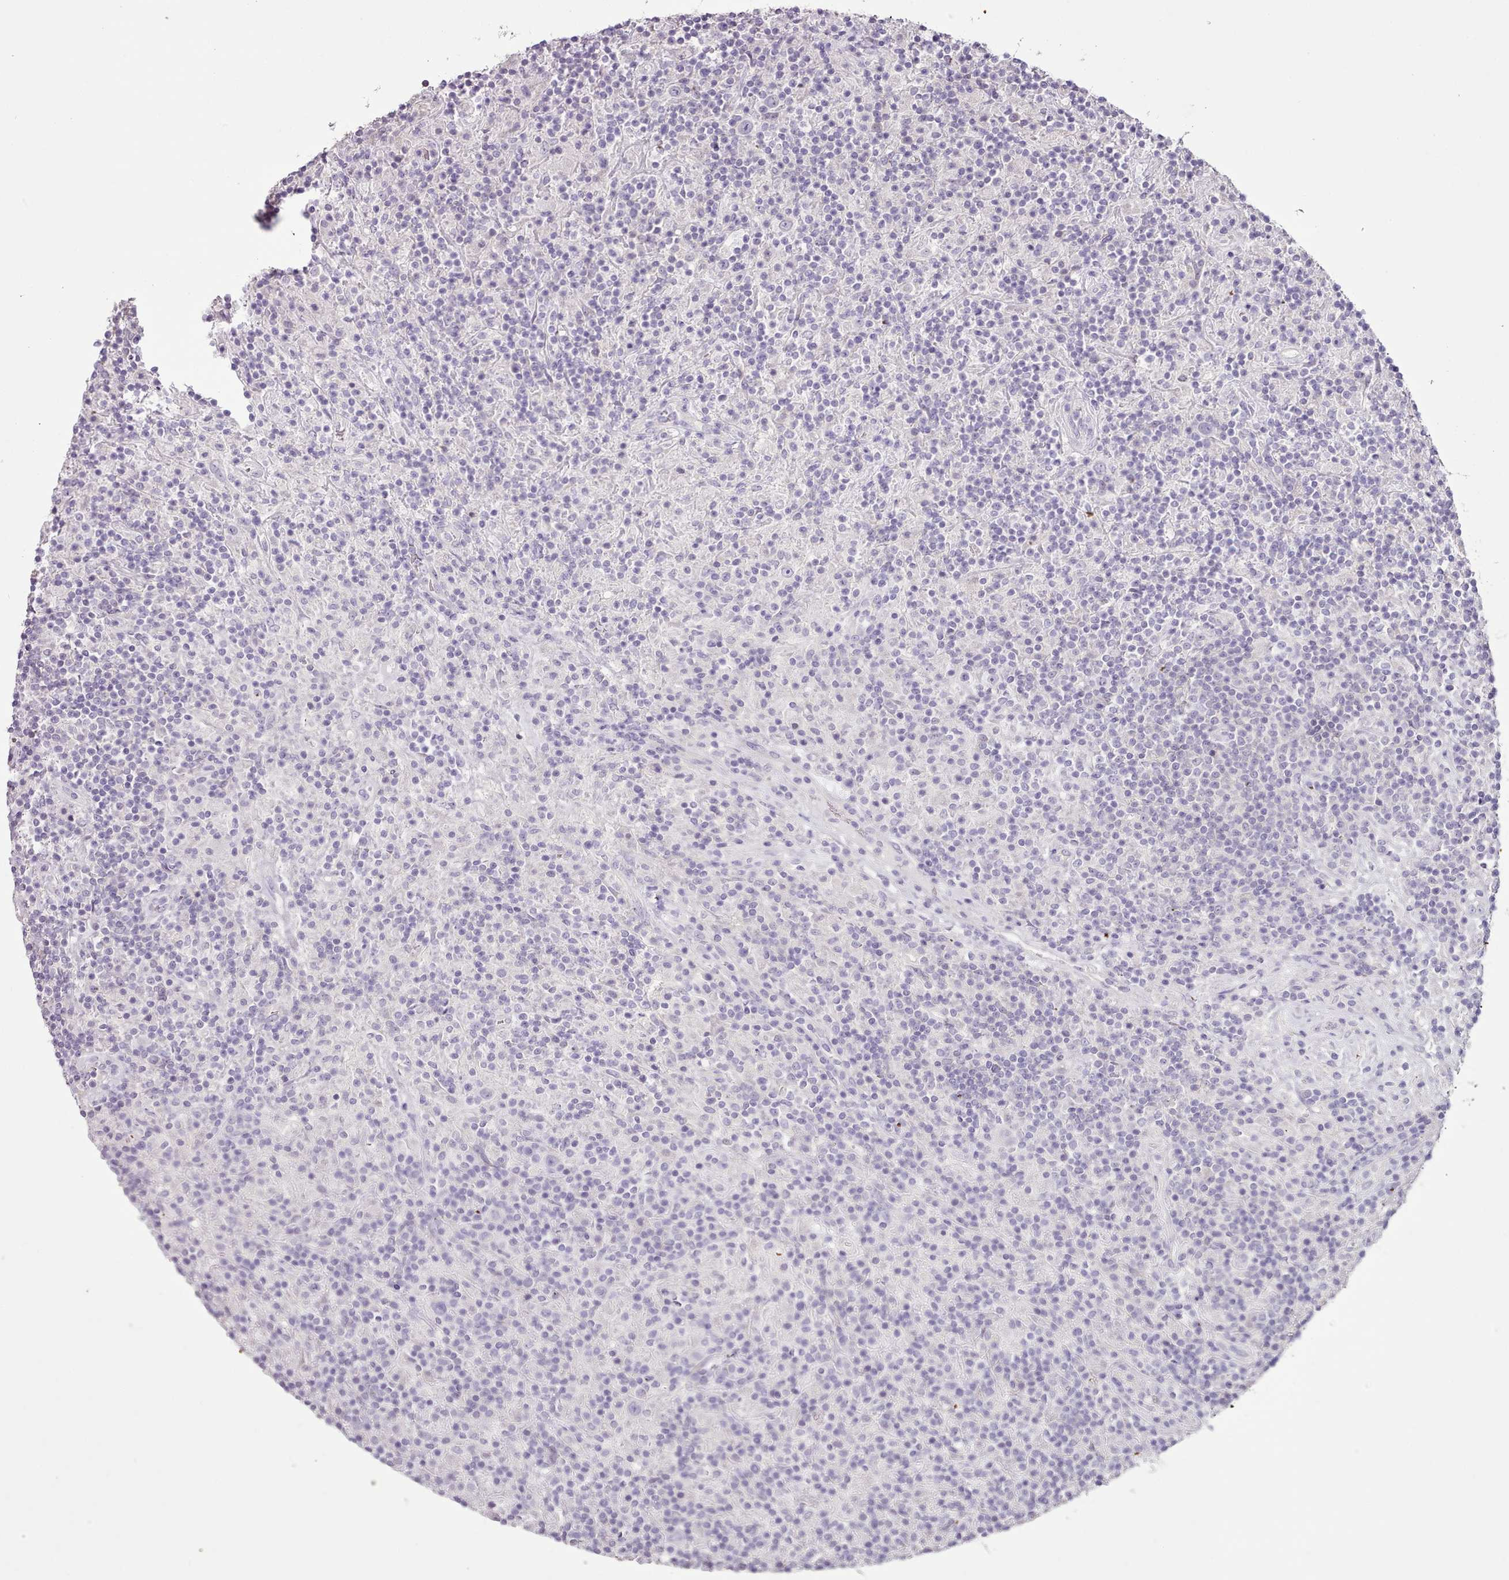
{"staining": {"intensity": "negative", "quantity": "none", "location": "none"}, "tissue": "lymphoma", "cell_type": "Tumor cells", "image_type": "cancer", "snomed": [{"axis": "morphology", "description": "Hodgkin's disease, NOS"}, {"axis": "topography", "description": "Lymph node"}], "caption": "Human lymphoma stained for a protein using IHC shows no positivity in tumor cells.", "gene": "BLOC1S2", "patient": {"sex": "male", "age": 70}}